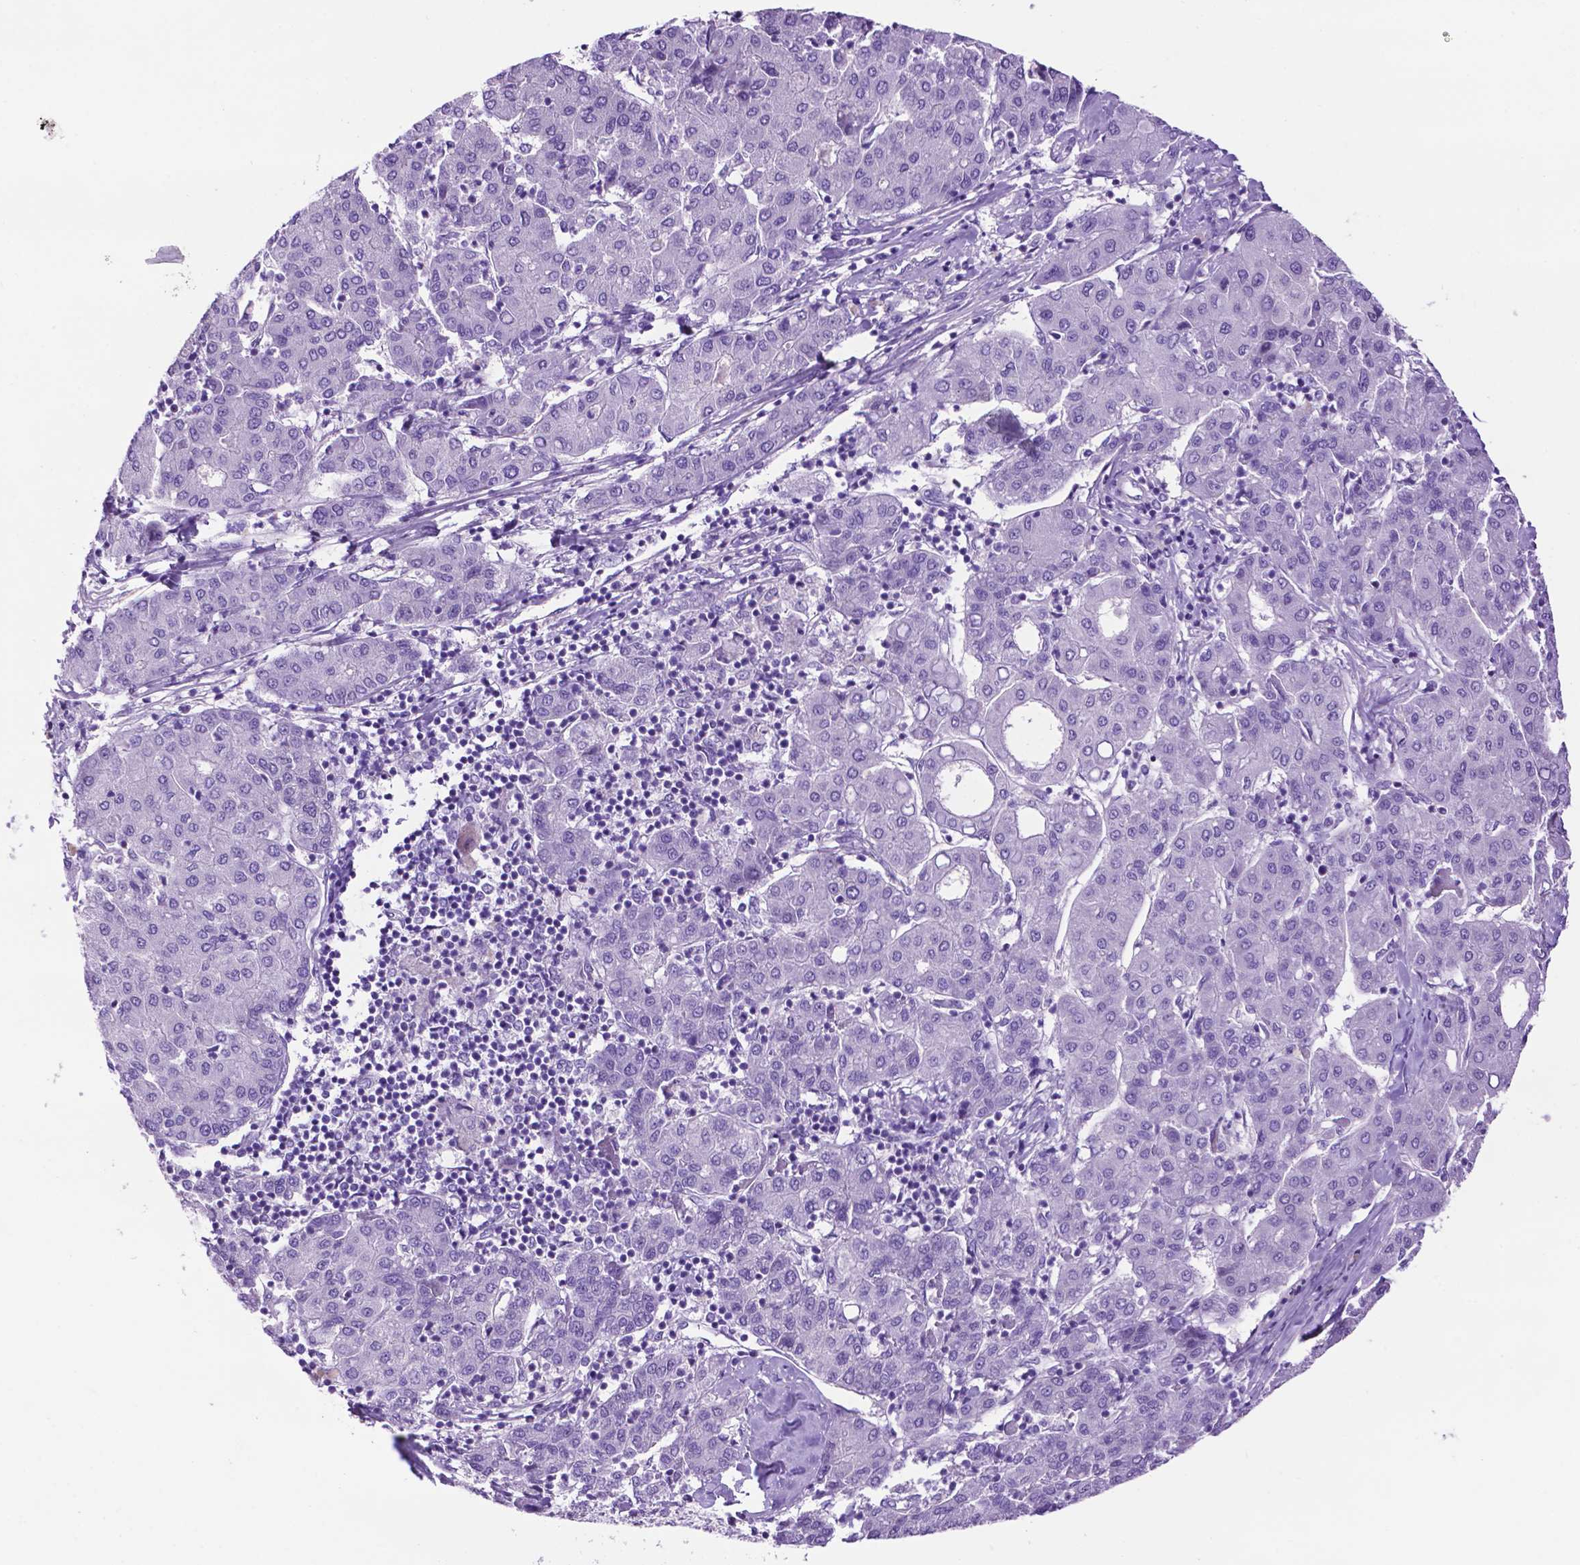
{"staining": {"intensity": "negative", "quantity": "none", "location": "none"}, "tissue": "liver cancer", "cell_type": "Tumor cells", "image_type": "cancer", "snomed": [{"axis": "morphology", "description": "Carcinoma, Hepatocellular, NOS"}, {"axis": "topography", "description": "Liver"}], "caption": "Tumor cells show no significant expression in liver hepatocellular carcinoma.", "gene": "TACSTD2", "patient": {"sex": "male", "age": 65}}